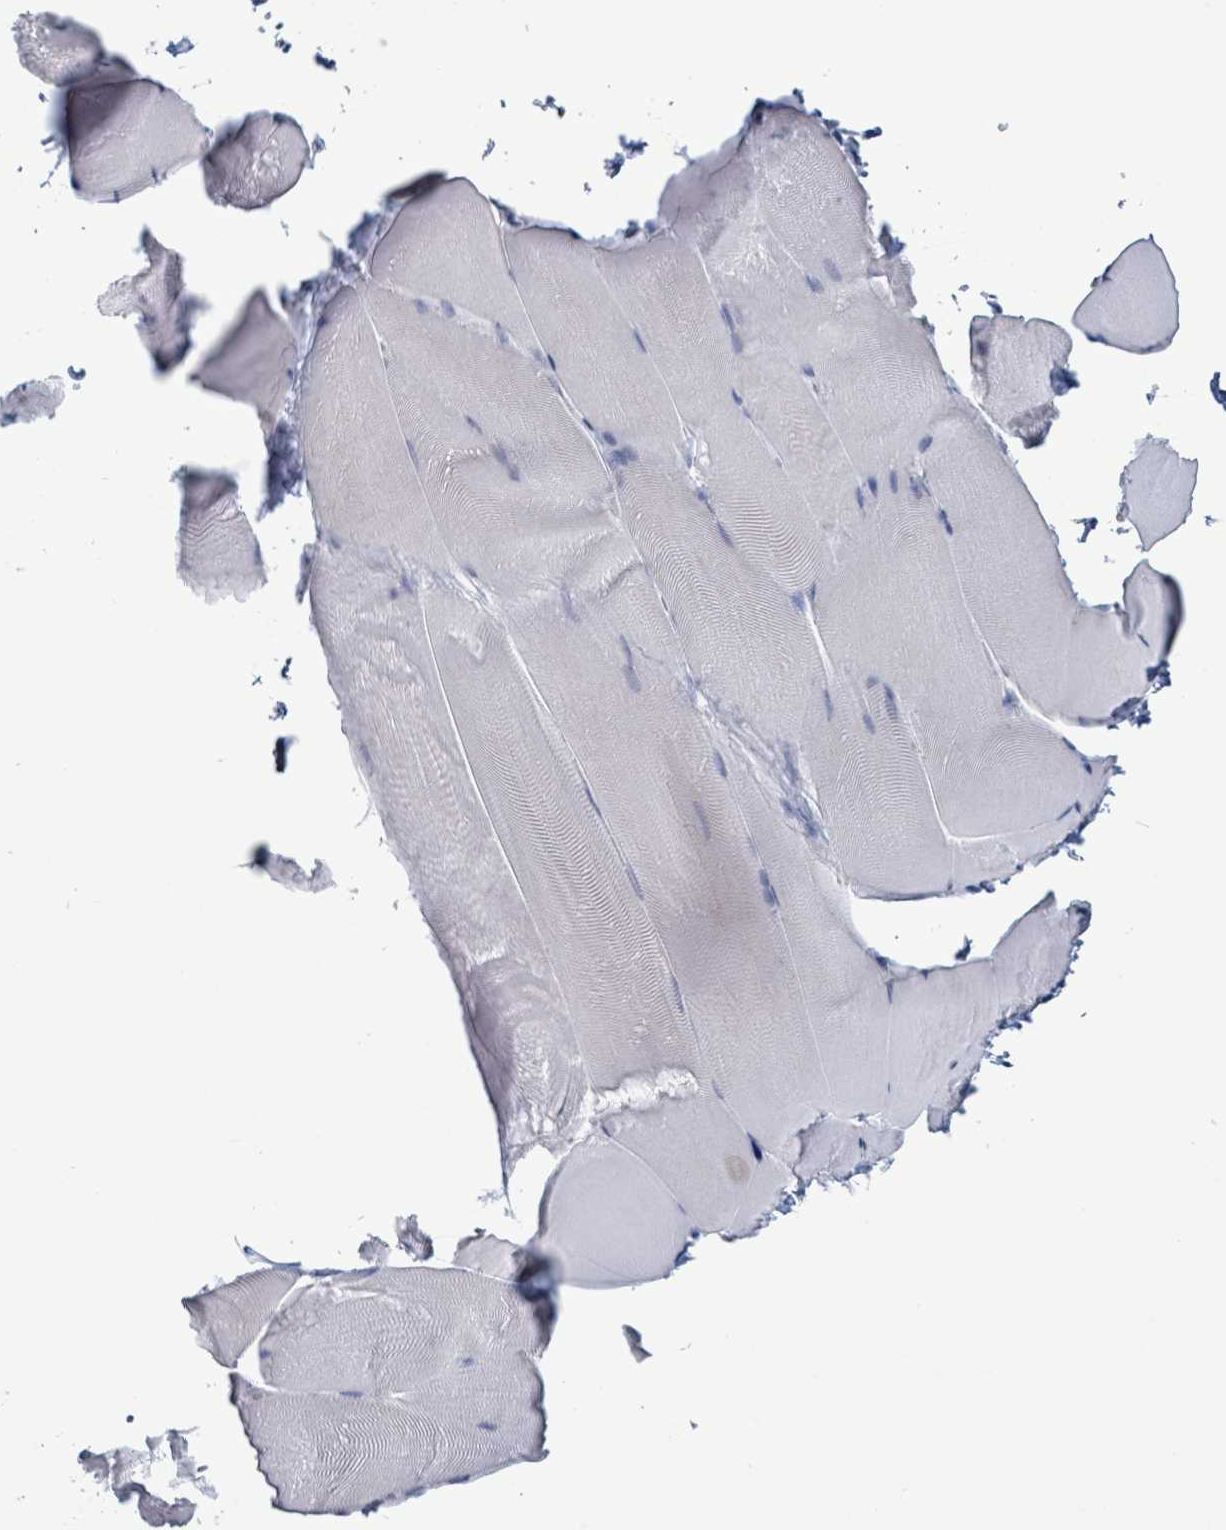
{"staining": {"intensity": "negative", "quantity": "none", "location": "none"}, "tissue": "skeletal muscle", "cell_type": "Myocytes", "image_type": "normal", "snomed": [{"axis": "morphology", "description": "Normal tissue, NOS"}, {"axis": "topography", "description": "Skeletal muscle"}], "caption": "An immunohistochemistry (IHC) photomicrograph of unremarkable skeletal muscle is shown. There is no staining in myocytes of skeletal muscle.", "gene": "NKX2", "patient": {"sex": "female", "age": 64}}